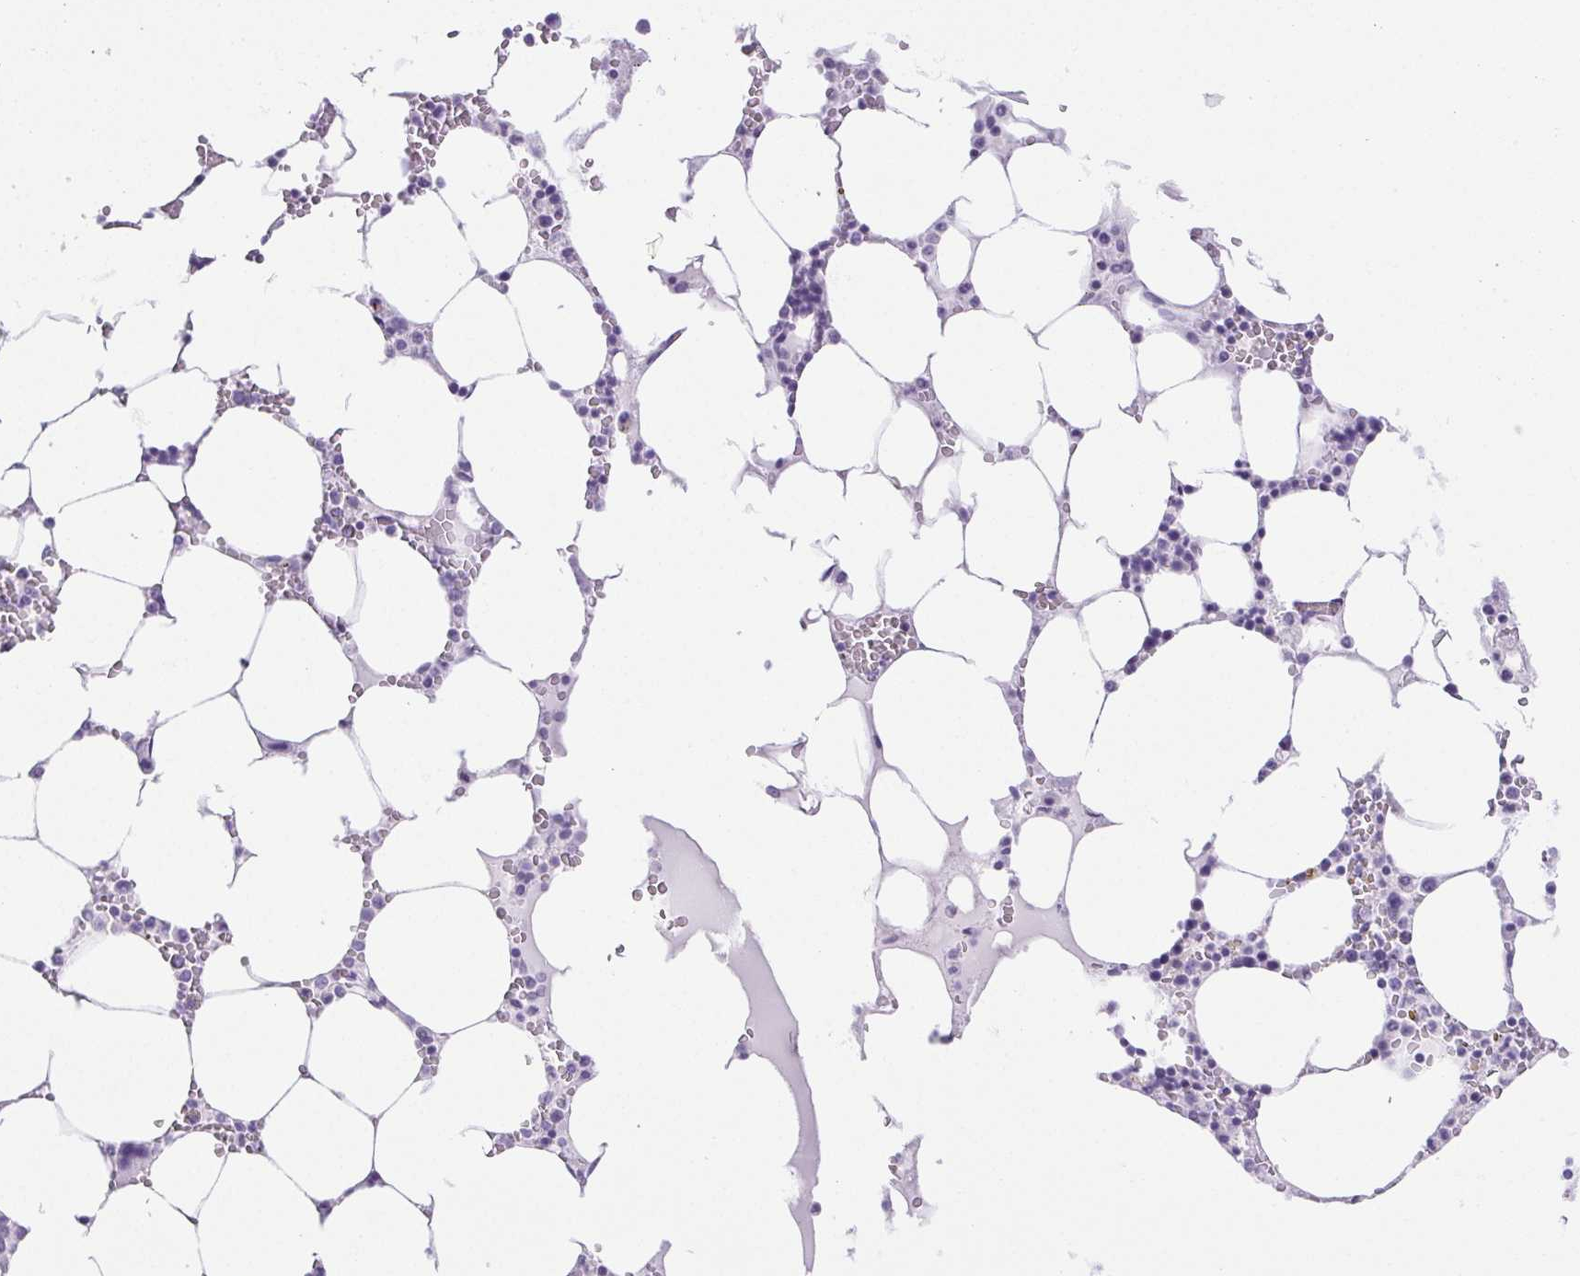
{"staining": {"intensity": "negative", "quantity": "none", "location": "none"}, "tissue": "bone marrow", "cell_type": "Hematopoietic cells", "image_type": "normal", "snomed": [{"axis": "morphology", "description": "Normal tissue, NOS"}, {"axis": "topography", "description": "Bone marrow"}], "caption": "The immunohistochemistry (IHC) micrograph has no significant expression in hematopoietic cells of bone marrow.", "gene": "HLA", "patient": {"sex": "male", "age": 64}}